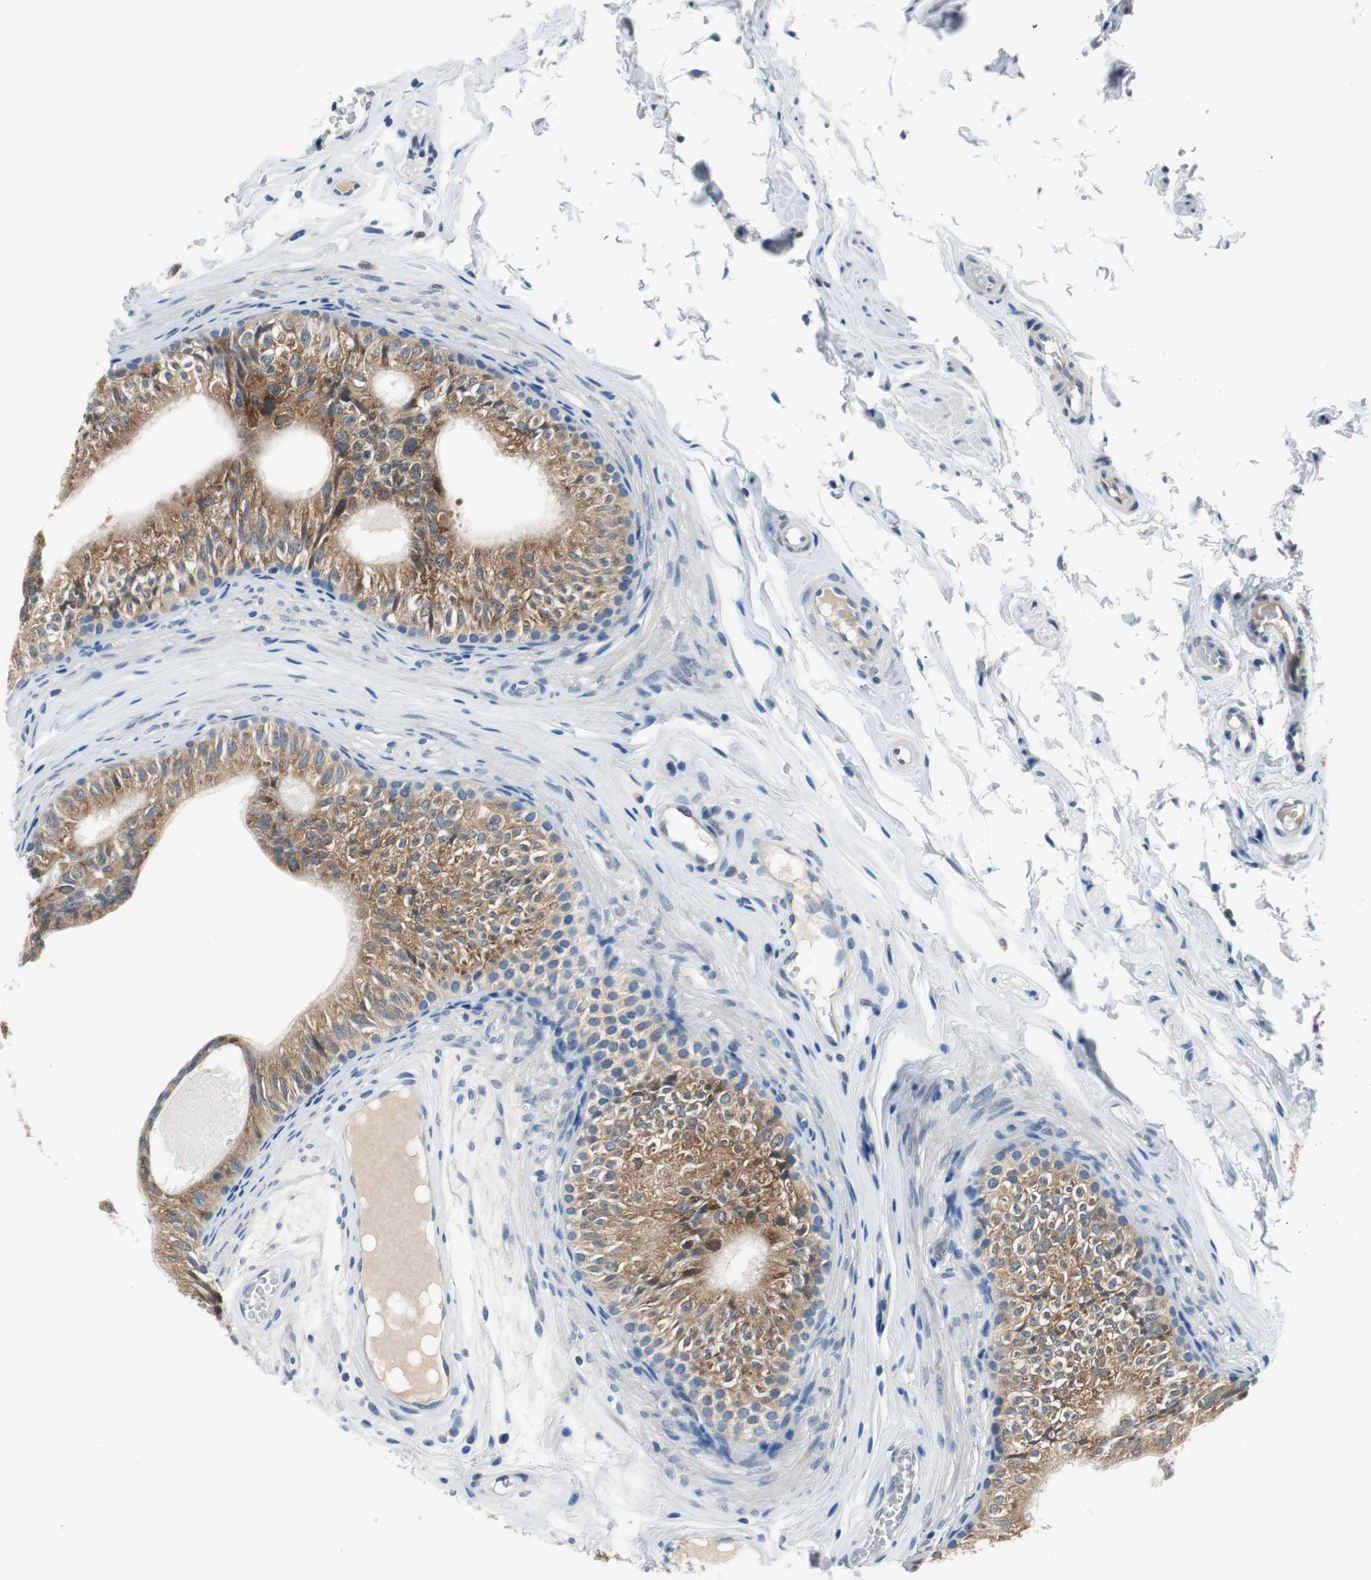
{"staining": {"intensity": "moderate", "quantity": ">75%", "location": "cytoplasmic/membranous"}, "tissue": "epididymis", "cell_type": "Glandular cells", "image_type": "normal", "snomed": [{"axis": "morphology", "description": "Normal tissue, NOS"}, {"axis": "topography", "description": "Testis"}, {"axis": "topography", "description": "Epididymis"}], "caption": "Immunohistochemistry (IHC) of unremarkable epididymis displays medium levels of moderate cytoplasmic/membranous staining in approximately >75% of glandular cells. (IHC, brightfield microscopy, high magnification).", "gene": "PLAA", "patient": {"sex": "male", "age": 36}}